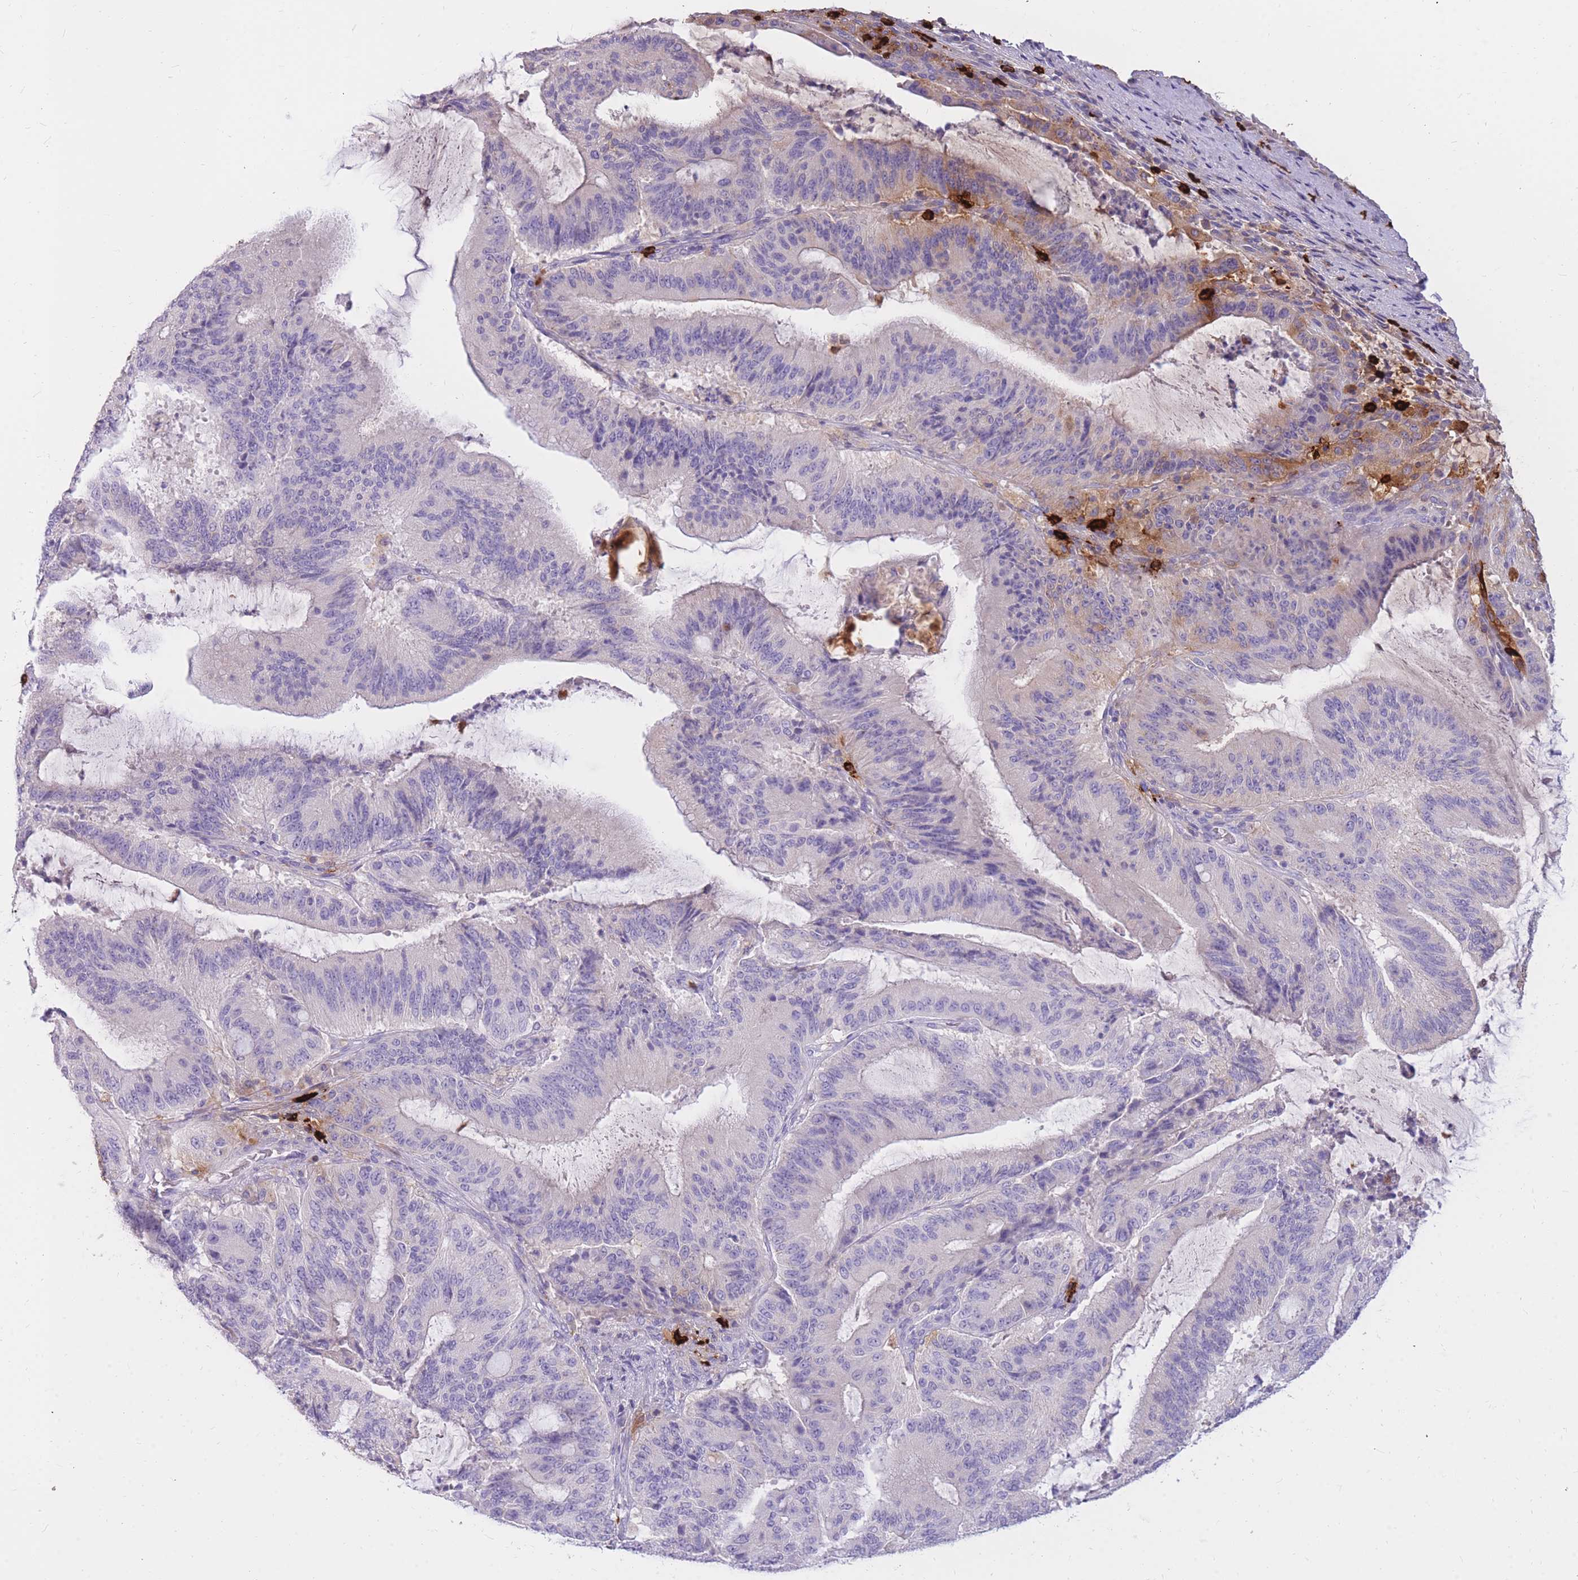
{"staining": {"intensity": "moderate", "quantity": "<25%", "location": "cytoplasmic/membranous"}, "tissue": "liver cancer", "cell_type": "Tumor cells", "image_type": "cancer", "snomed": [{"axis": "morphology", "description": "Normal tissue, NOS"}, {"axis": "morphology", "description": "Cholangiocarcinoma"}, {"axis": "topography", "description": "Liver"}, {"axis": "topography", "description": "Peripheral nerve tissue"}], "caption": "This histopathology image displays liver cholangiocarcinoma stained with immunohistochemistry (IHC) to label a protein in brown. The cytoplasmic/membranous of tumor cells show moderate positivity for the protein. Nuclei are counter-stained blue.", "gene": "TPSAB1", "patient": {"sex": "female", "age": 73}}